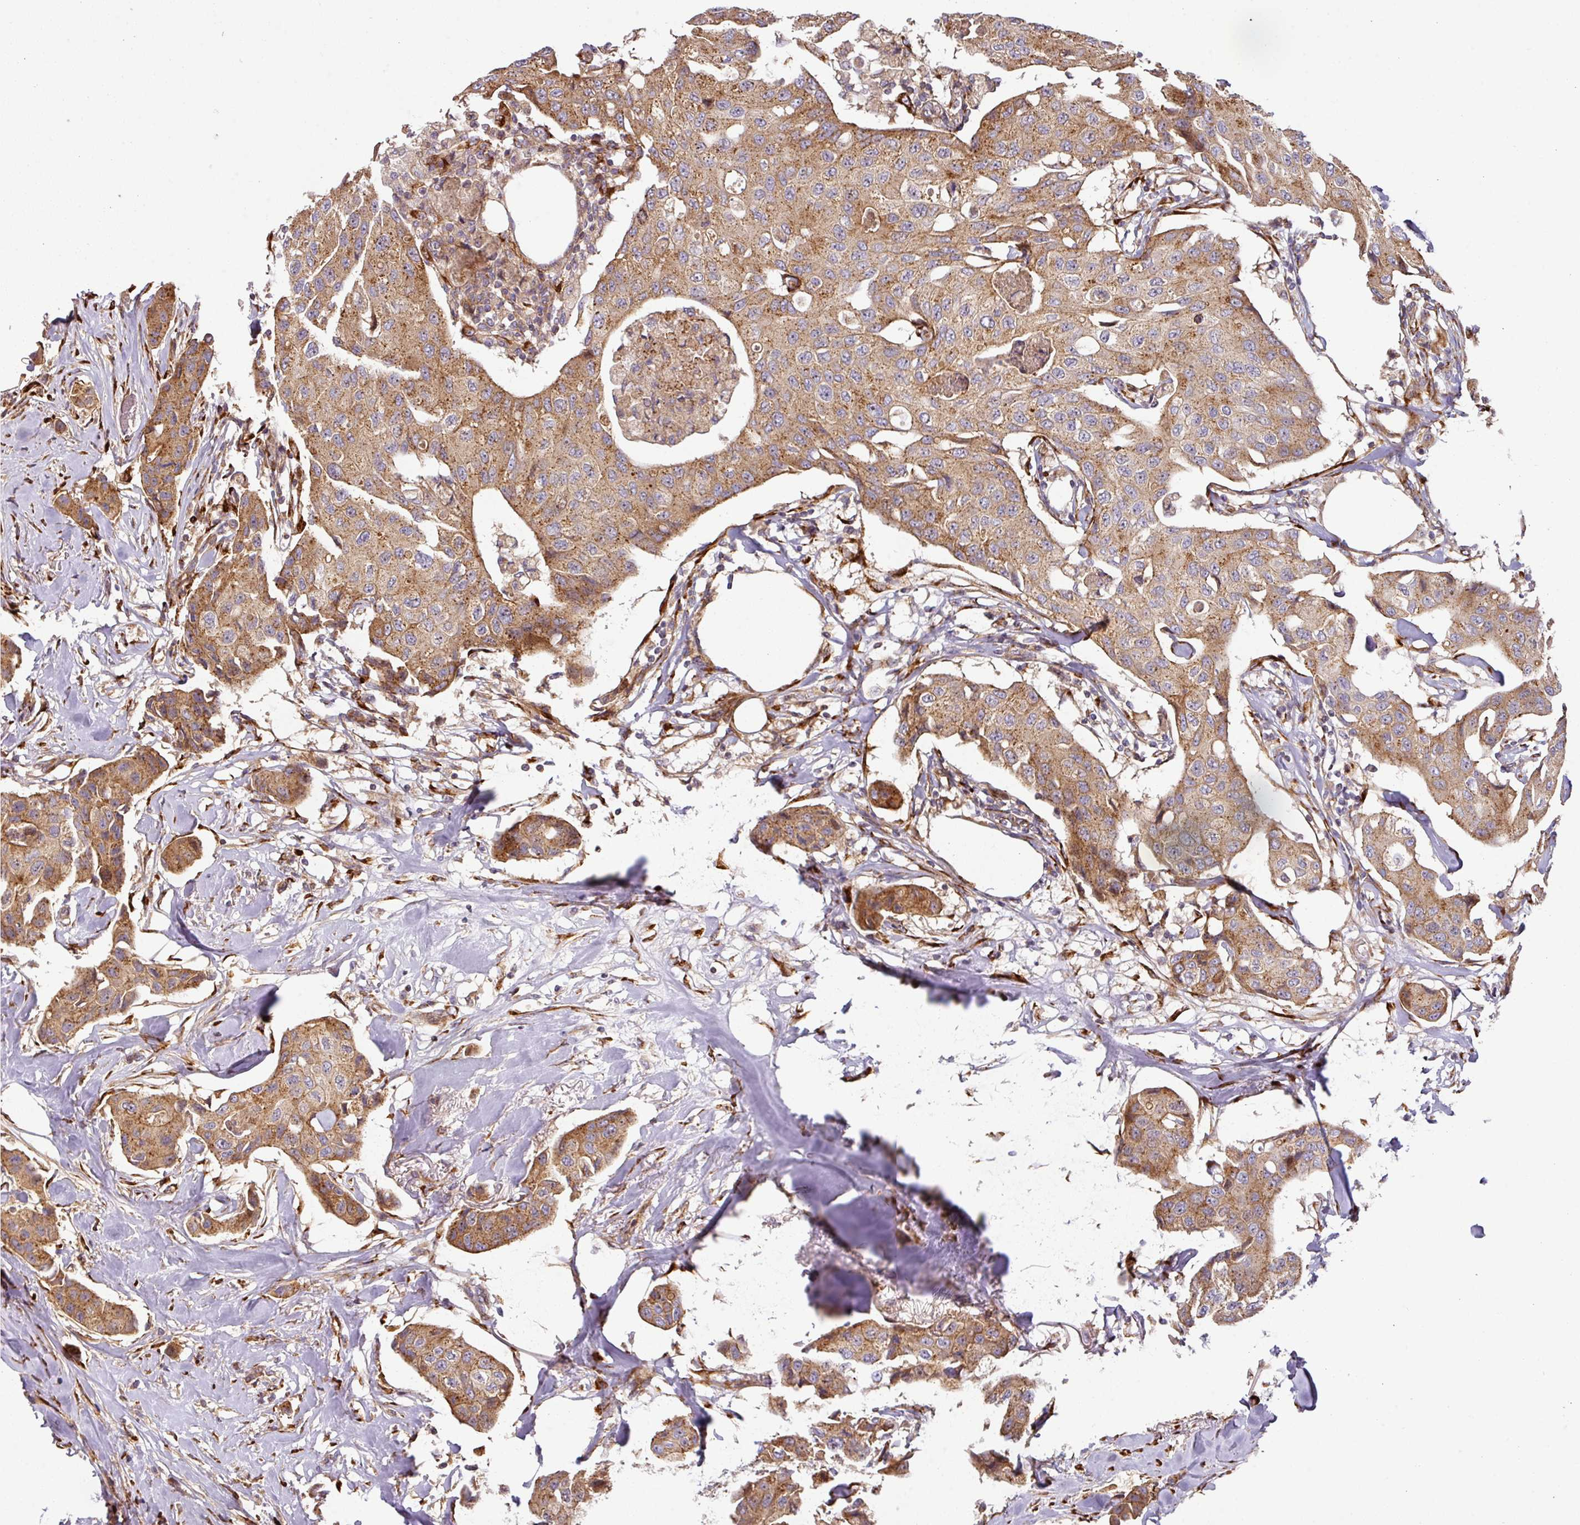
{"staining": {"intensity": "moderate", "quantity": ">75%", "location": "cytoplasmic/membranous"}, "tissue": "breast cancer", "cell_type": "Tumor cells", "image_type": "cancer", "snomed": [{"axis": "morphology", "description": "Duct carcinoma"}, {"axis": "topography", "description": "Breast"}], "caption": "Moderate cytoplasmic/membranous expression is appreciated in approximately >75% of tumor cells in breast cancer (intraductal carcinoma). (DAB IHC with brightfield microscopy, high magnification).", "gene": "CASP2", "patient": {"sex": "female", "age": 80}}